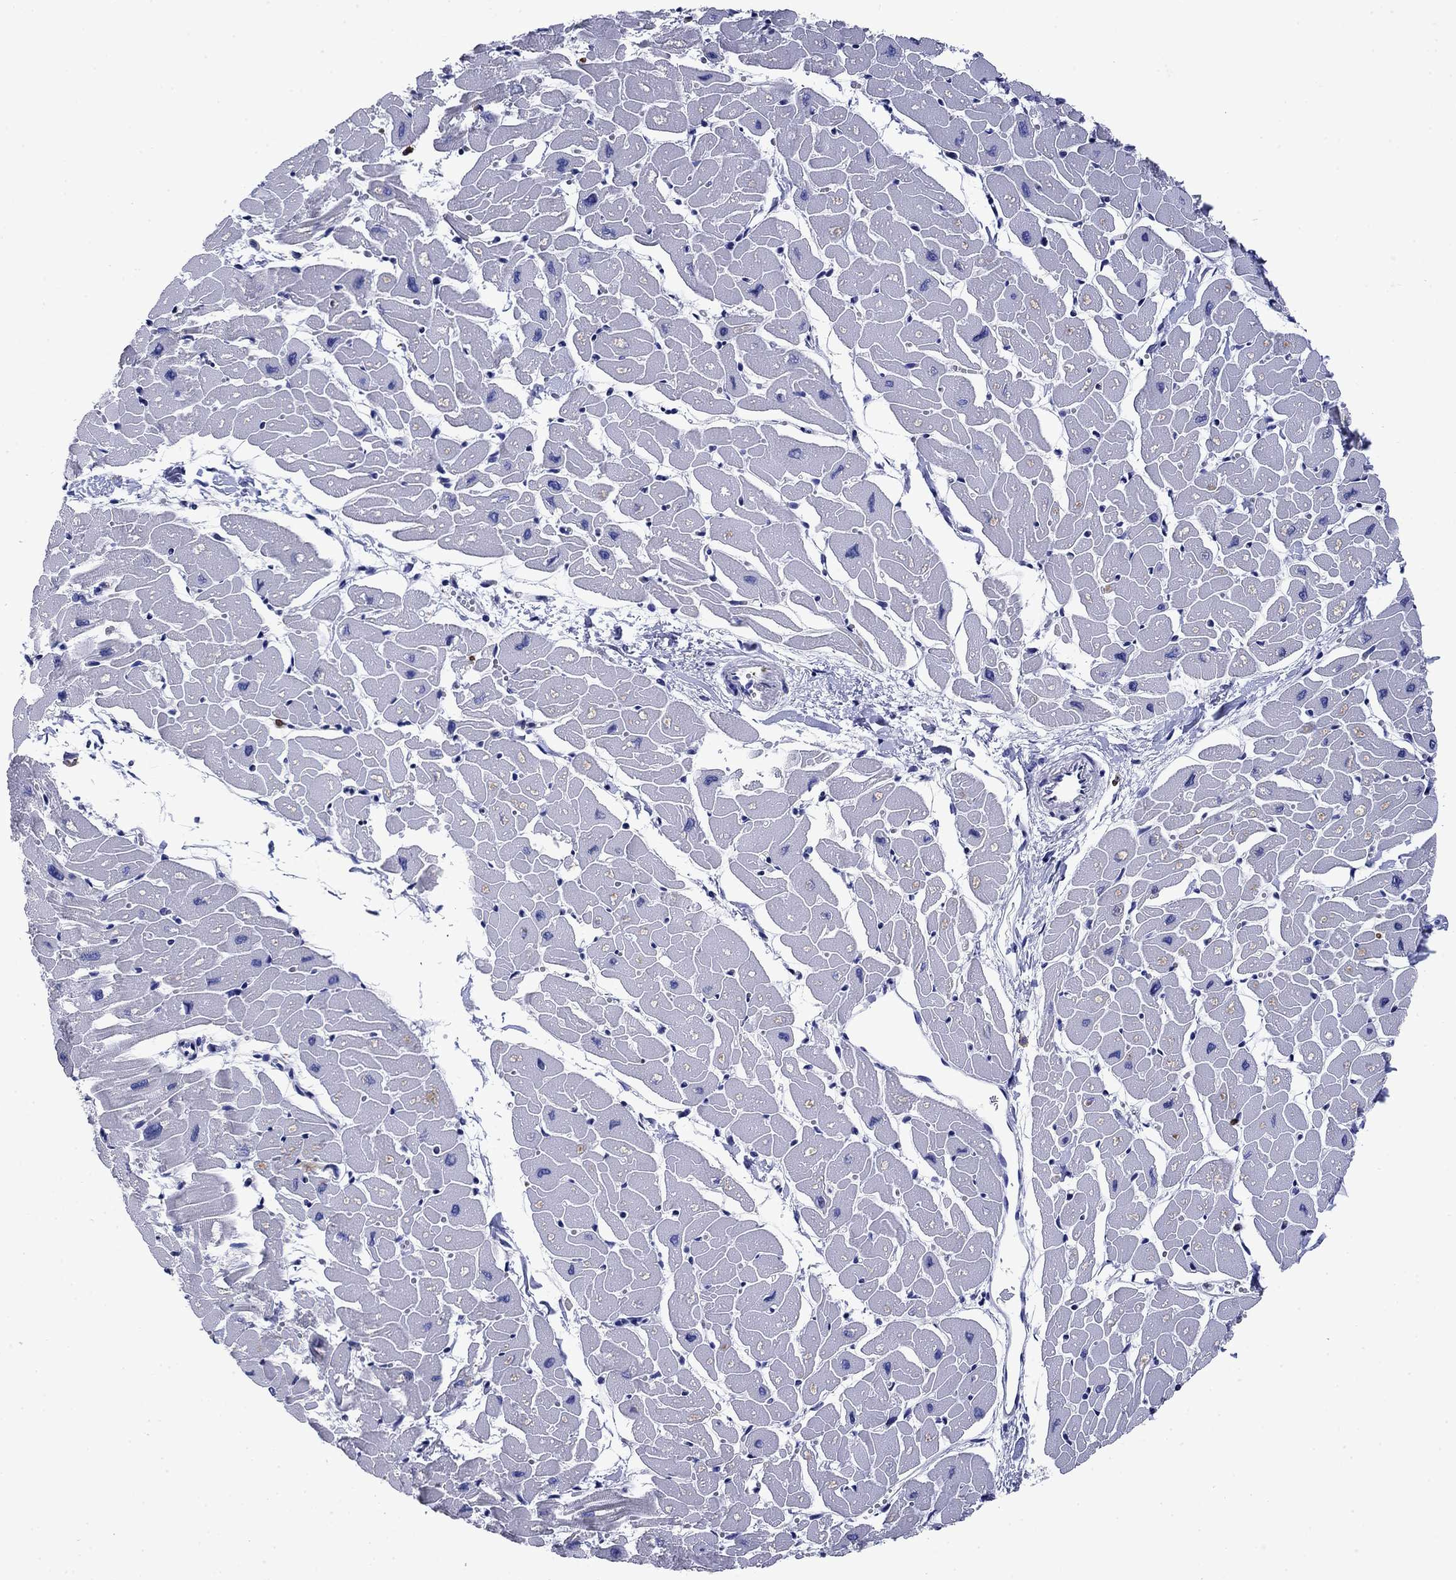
{"staining": {"intensity": "negative", "quantity": "none", "location": "none"}, "tissue": "heart muscle", "cell_type": "Cardiomyocytes", "image_type": "normal", "snomed": [{"axis": "morphology", "description": "Normal tissue, NOS"}, {"axis": "topography", "description": "Heart"}], "caption": "IHC micrograph of unremarkable heart muscle: heart muscle stained with DAB reveals no significant protein staining in cardiomyocytes.", "gene": "TFR2", "patient": {"sex": "male", "age": 57}}